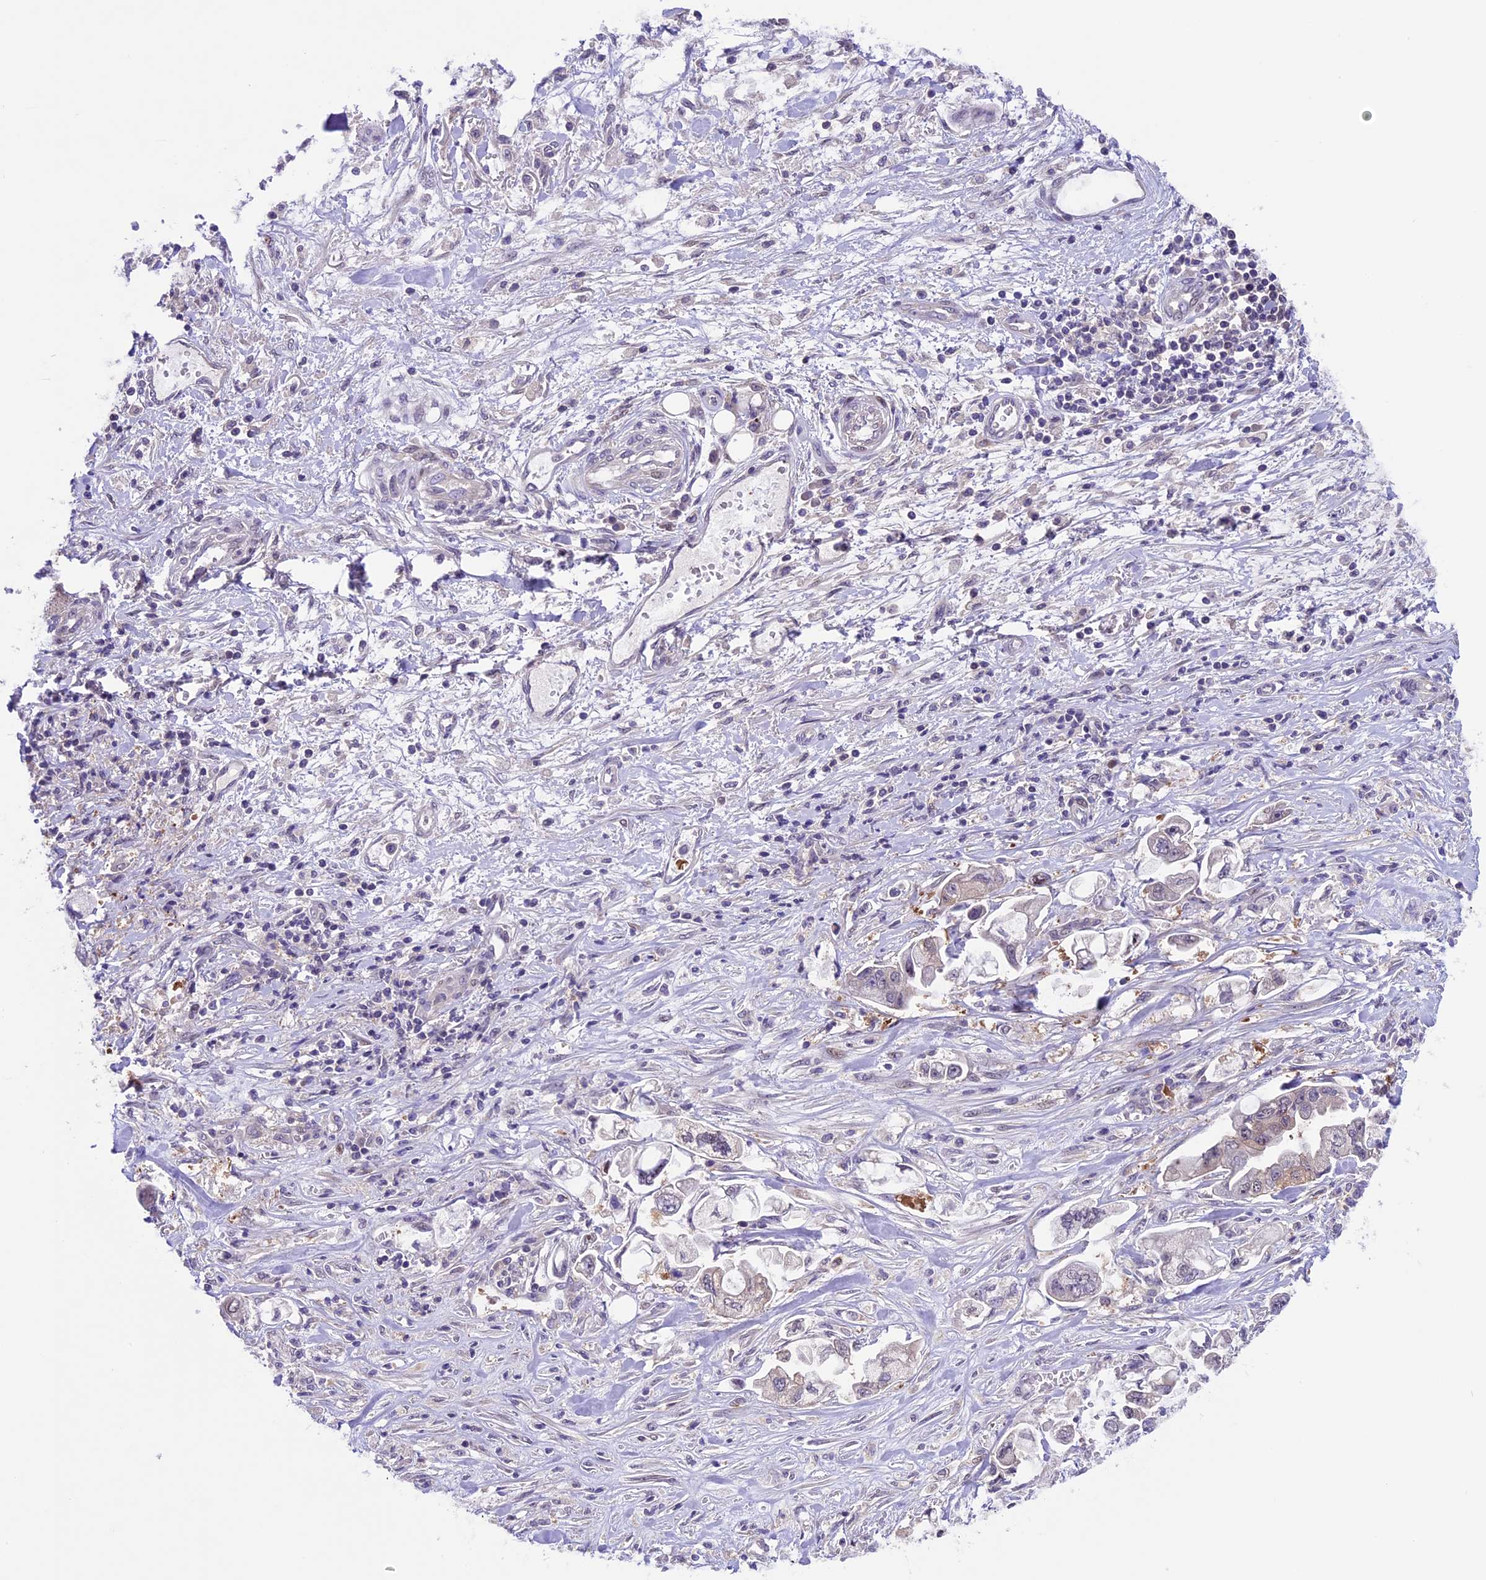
{"staining": {"intensity": "negative", "quantity": "none", "location": "none"}, "tissue": "stomach cancer", "cell_type": "Tumor cells", "image_type": "cancer", "snomed": [{"axis": "morphology", "description": "Adenocarcinoma, NOS"}, {"axis": "topography", "description": "Stomach"}], "caption": "An image of stomach cancer stained for a protein demonstrates no brown staining in tumor cells.", "gene": "XKR7", "patient": {"sex": "male", "age": 62}}